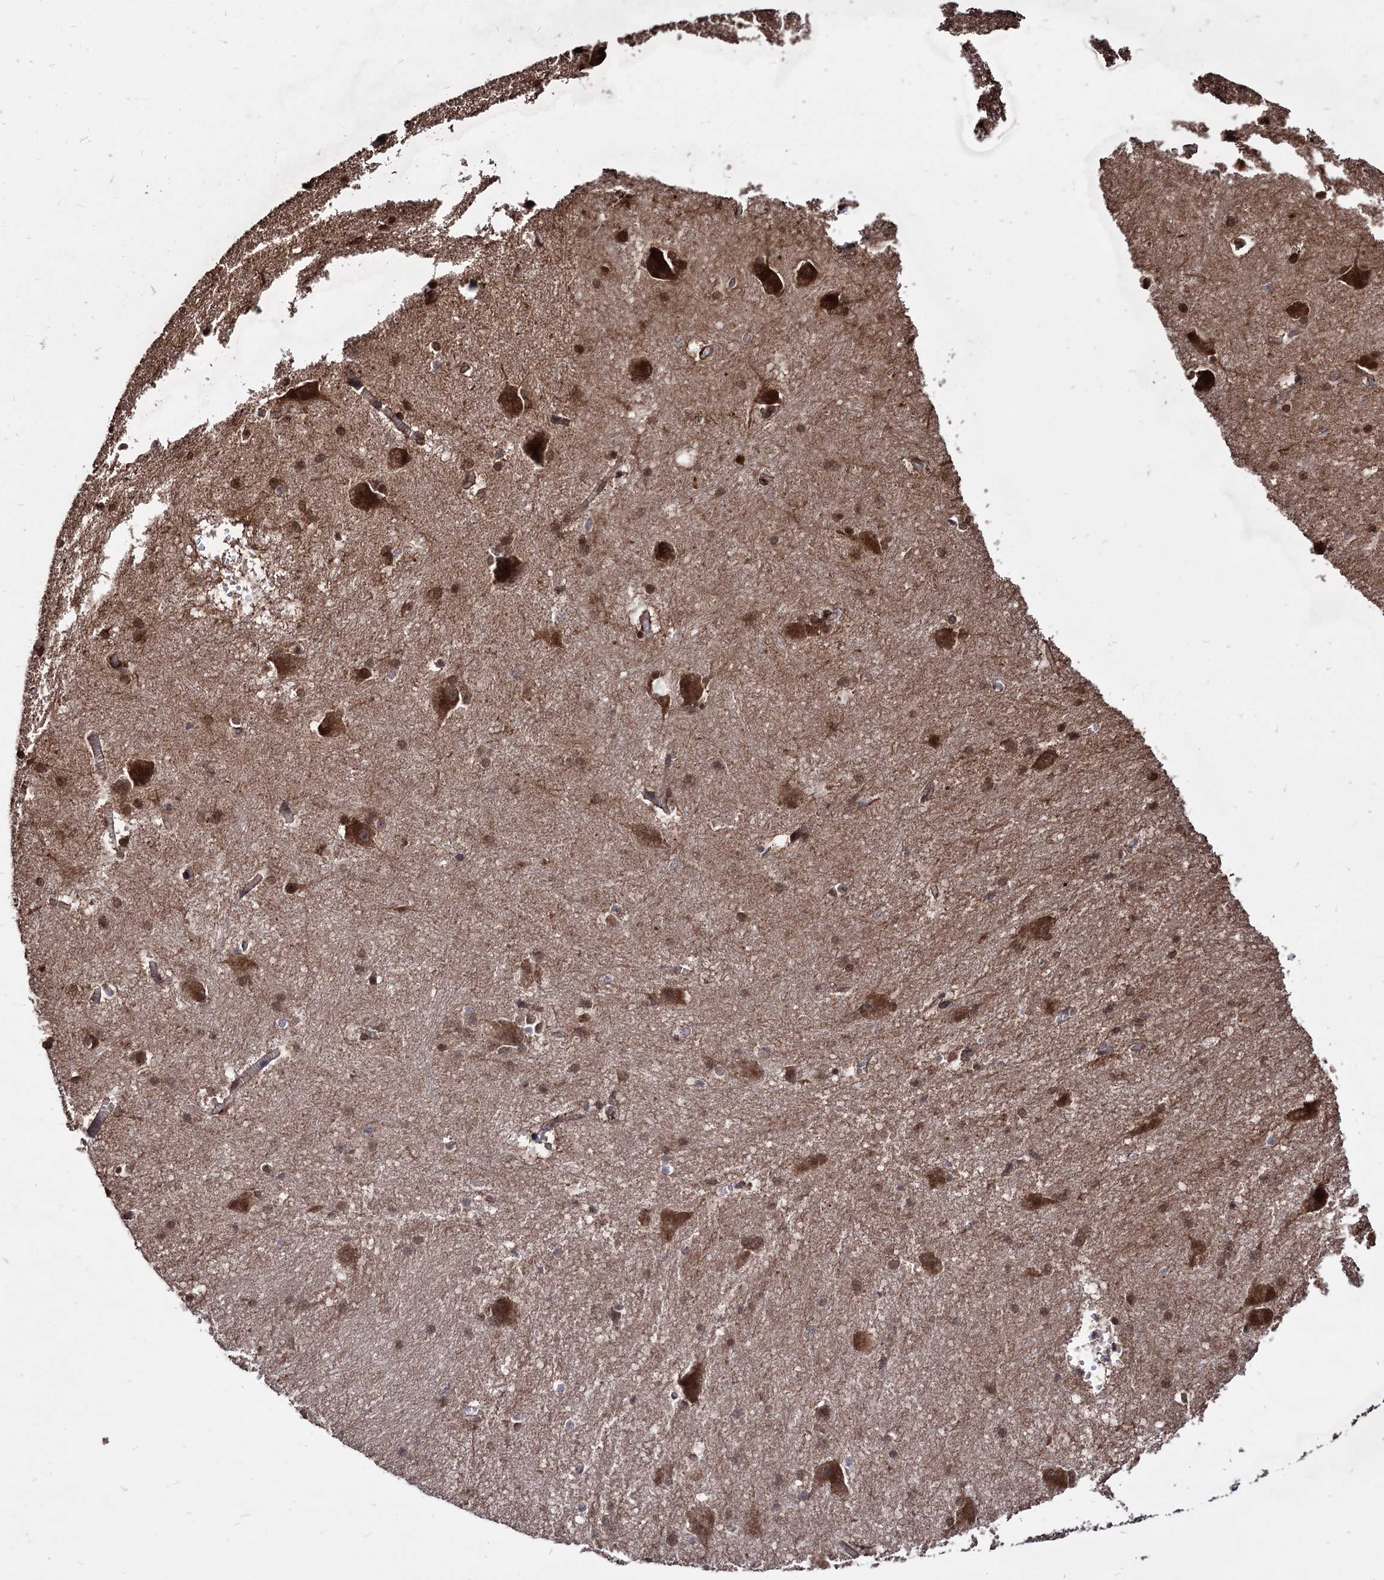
{"staining": {"intensity": "moderate", "quantity": "25%-75%", "location": "cytoplasmic/membranous,nuclear"}, "tissue": "caudate", "cell_type": "Glial cells", "image_type": "normal", "snomed": [{"axis": "morphology", "description": "Normal tissue, NOS"}, {"axis": "topography", "description": "Lateral ventricle wall"}], "caption": "Protein staining reveals moderate cytoplasmic/membranous,nuclear positivity in about 25%-75% of glial cells in unremarkable caudate. Nuclei are stained in blue.", "gene": "ANKRD12", "patient": {"sex": "male", "age": 37}}